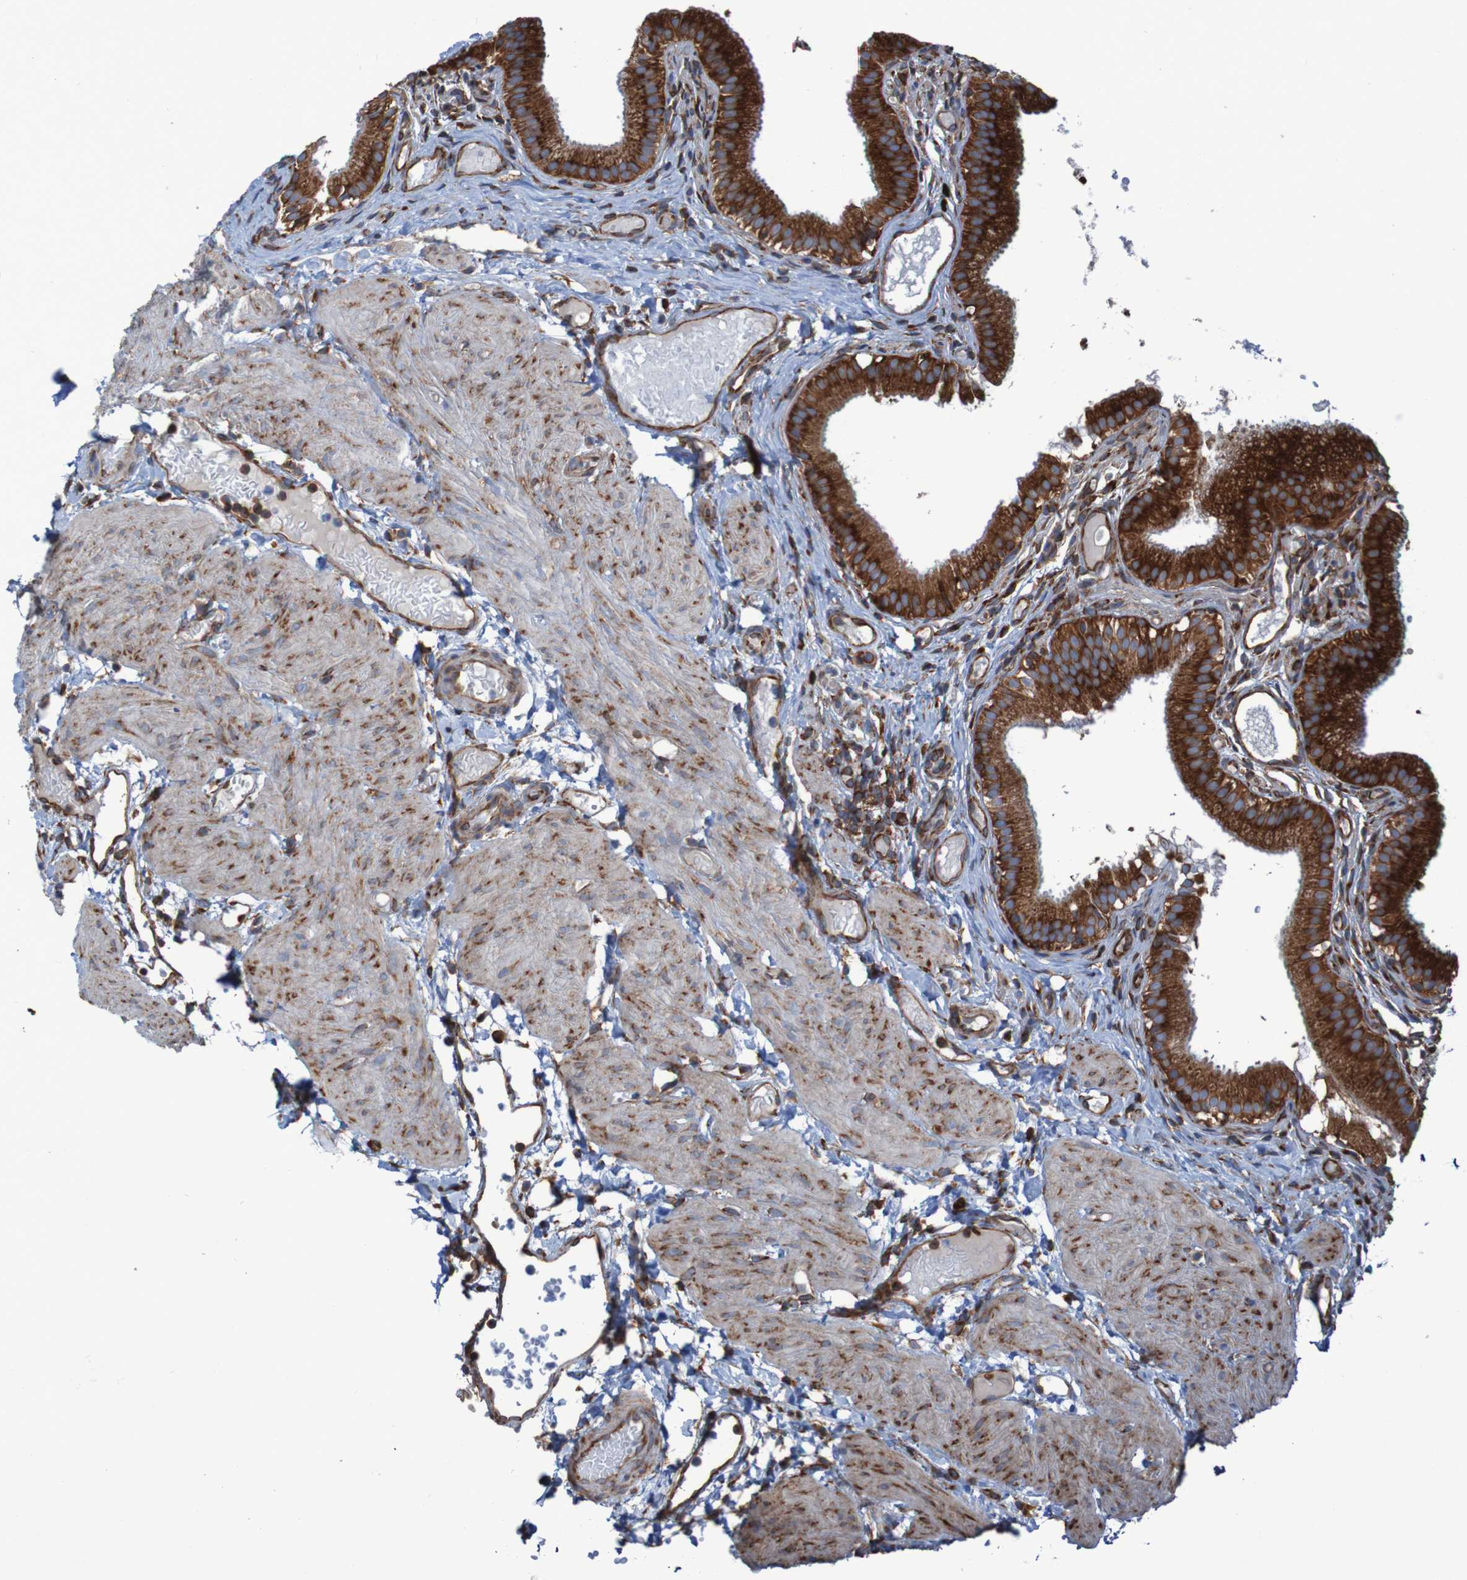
{"staining": {"intensity": "strong", "quantity": ">75%", "location": "cytoplasmic/membranous"}, "tissue": "gallbladder", "cell_type": "Glandular cells", "image_type": "normal", "snomed": [{"axis": "morphology", "description": "Normal tissue, NOS"}, {"axis": "topography", "description": "Gallbladder"}], "caption": "High-magnification brightfield microscopy of normal gallbladder stained with DAB (brown) and counterstained with hematoxylin (blue). glandular cells exhibit strong cytoplasmic/membranous expression is appreciated in approximately>75% of cells.", "gene": "RPL10", "patient": {"sex": "female", "age": 26}}